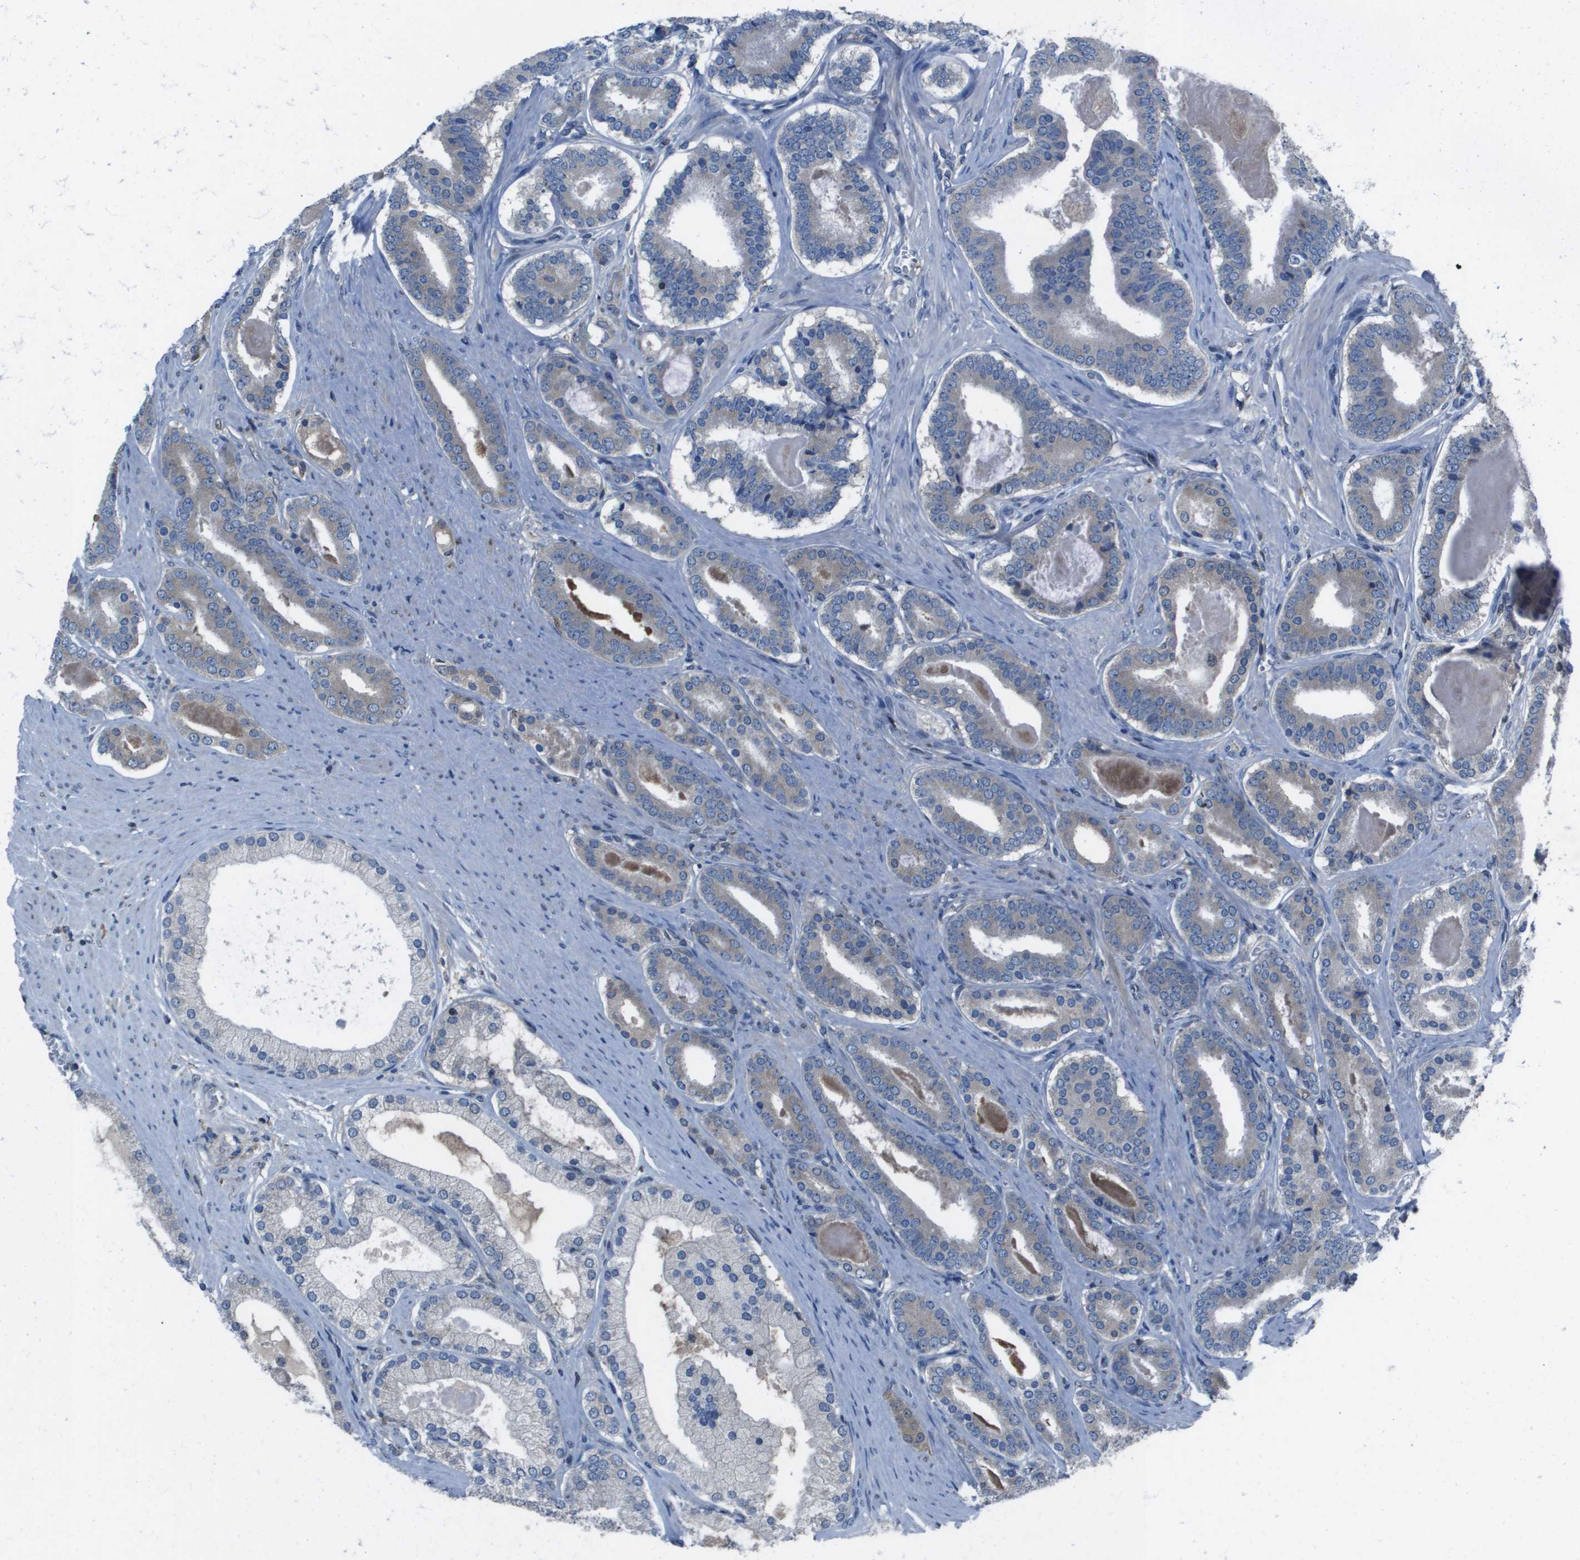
{"staining": {"intensity": "weak", "quantity": "25%-75%", "location": "cytoplasmic/membranous"}, "tissue": "prostate cancer", "cell_type": "Tumor cells", "image_type": "cancer", "snomed": [{"axis": "morphology", "description": "Adenocarcinoma, High grade"}, {"axis": "topography", "description": "Prostate"}], "caption": "About 25%-75% of tumor cells in human prostate cancer (high-grade adenocarcinoma) reveal weak cytoplasmic/membranous protein expression as visualized by brown immunohistochemical staining.", "gene": "CAMK4", "patient": {"sex": "male", "age": 60}}